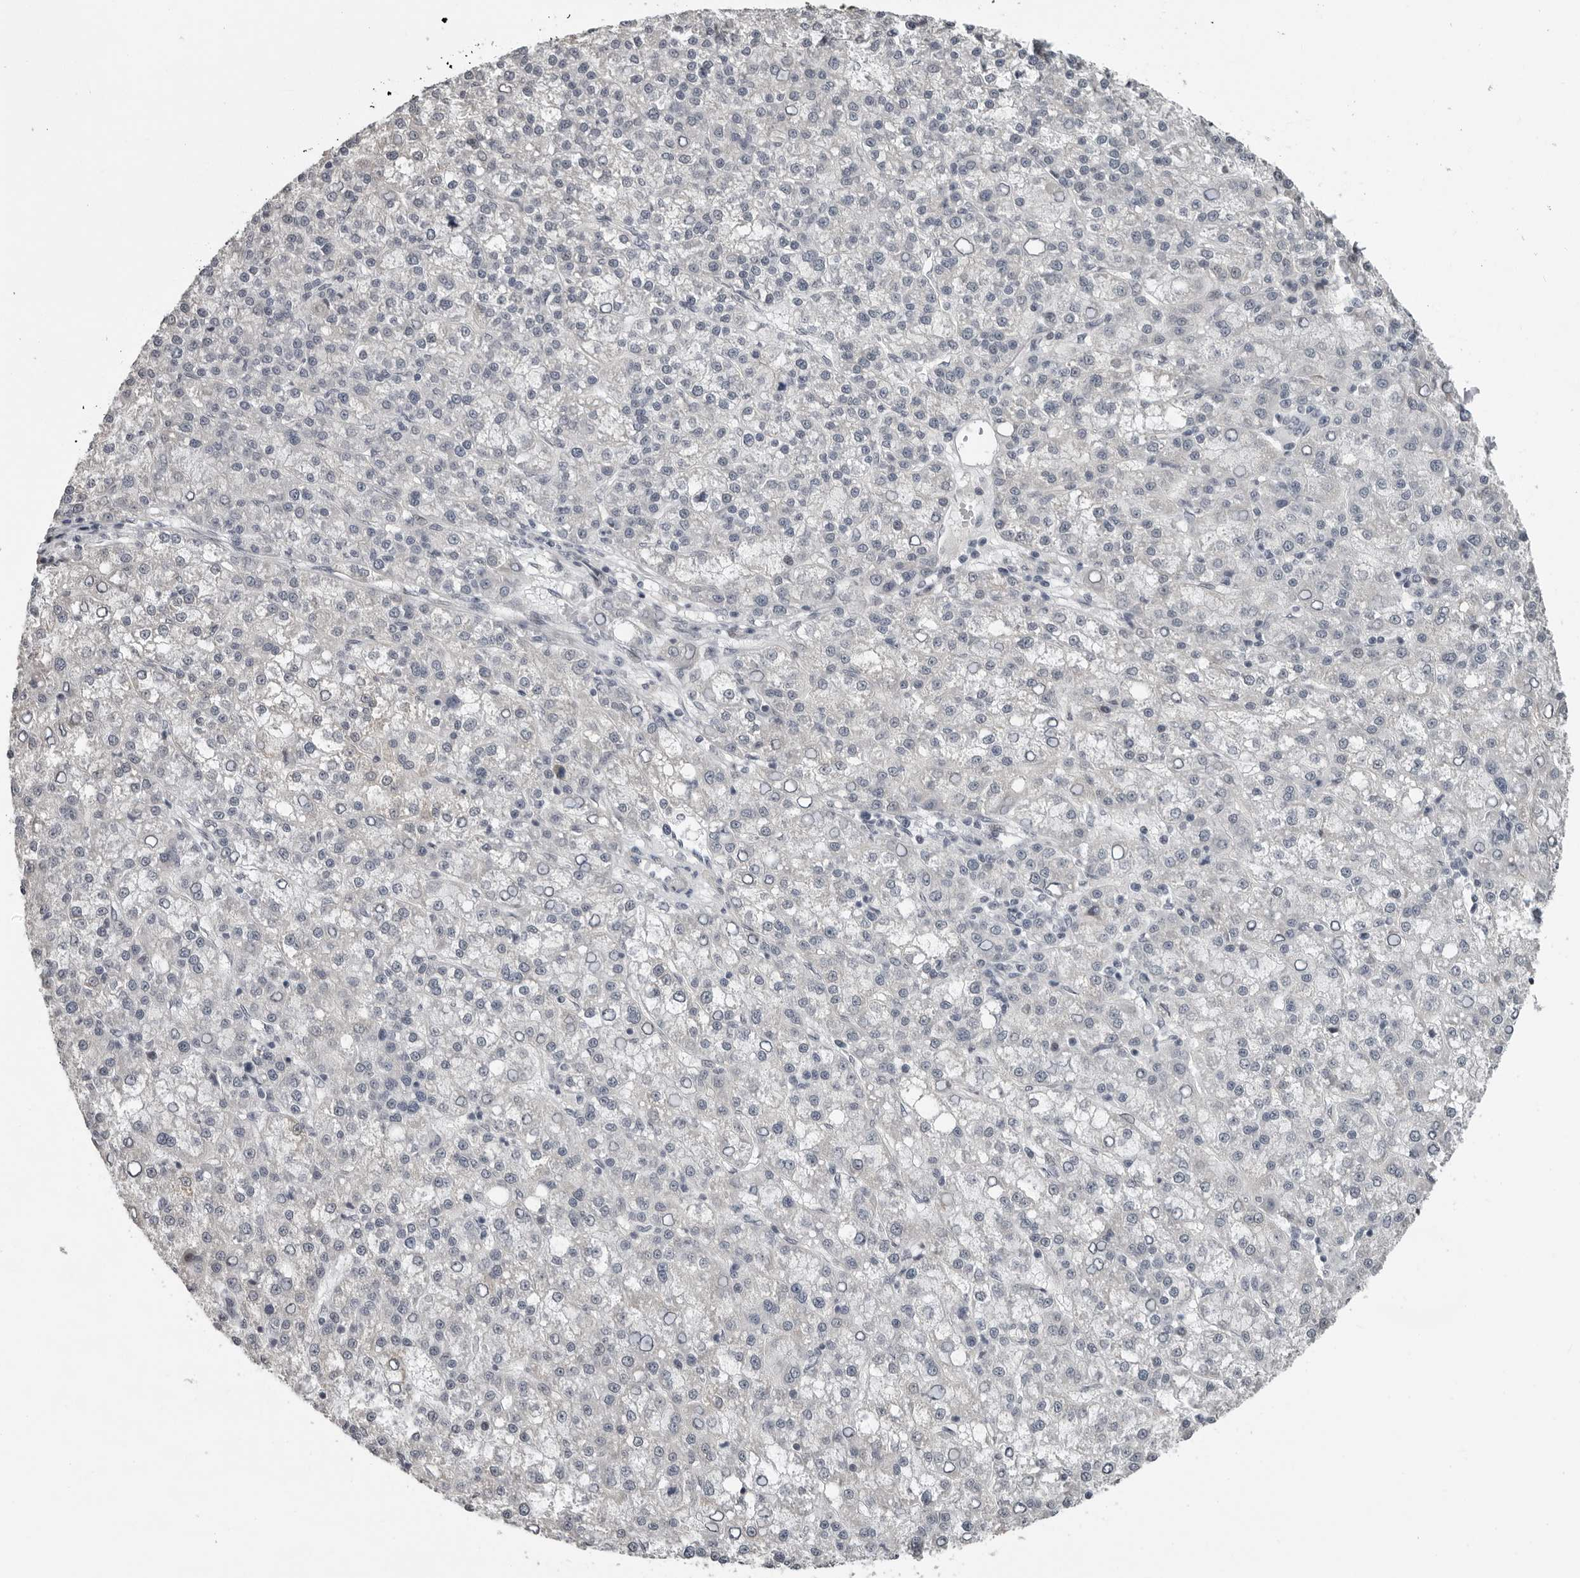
{"staining": {"intensity": "negative", "quantity": "none", "location": "none"}, "tissue": "liver cancer", "cell_type": "Tumor cells", "image_type": "cancer", "snomed": [{"axis": "morphology", "description": "Carcinoma, Hepatocellular, NOS"}, {"axis": "topography", "description": "Liver"}], "caption": "This is an immunohistochemistry image of human liver cancer. There is no staining in tumor cells.", "gene": "PRRX2", "patient": {"sex": "female", "age": 58}}